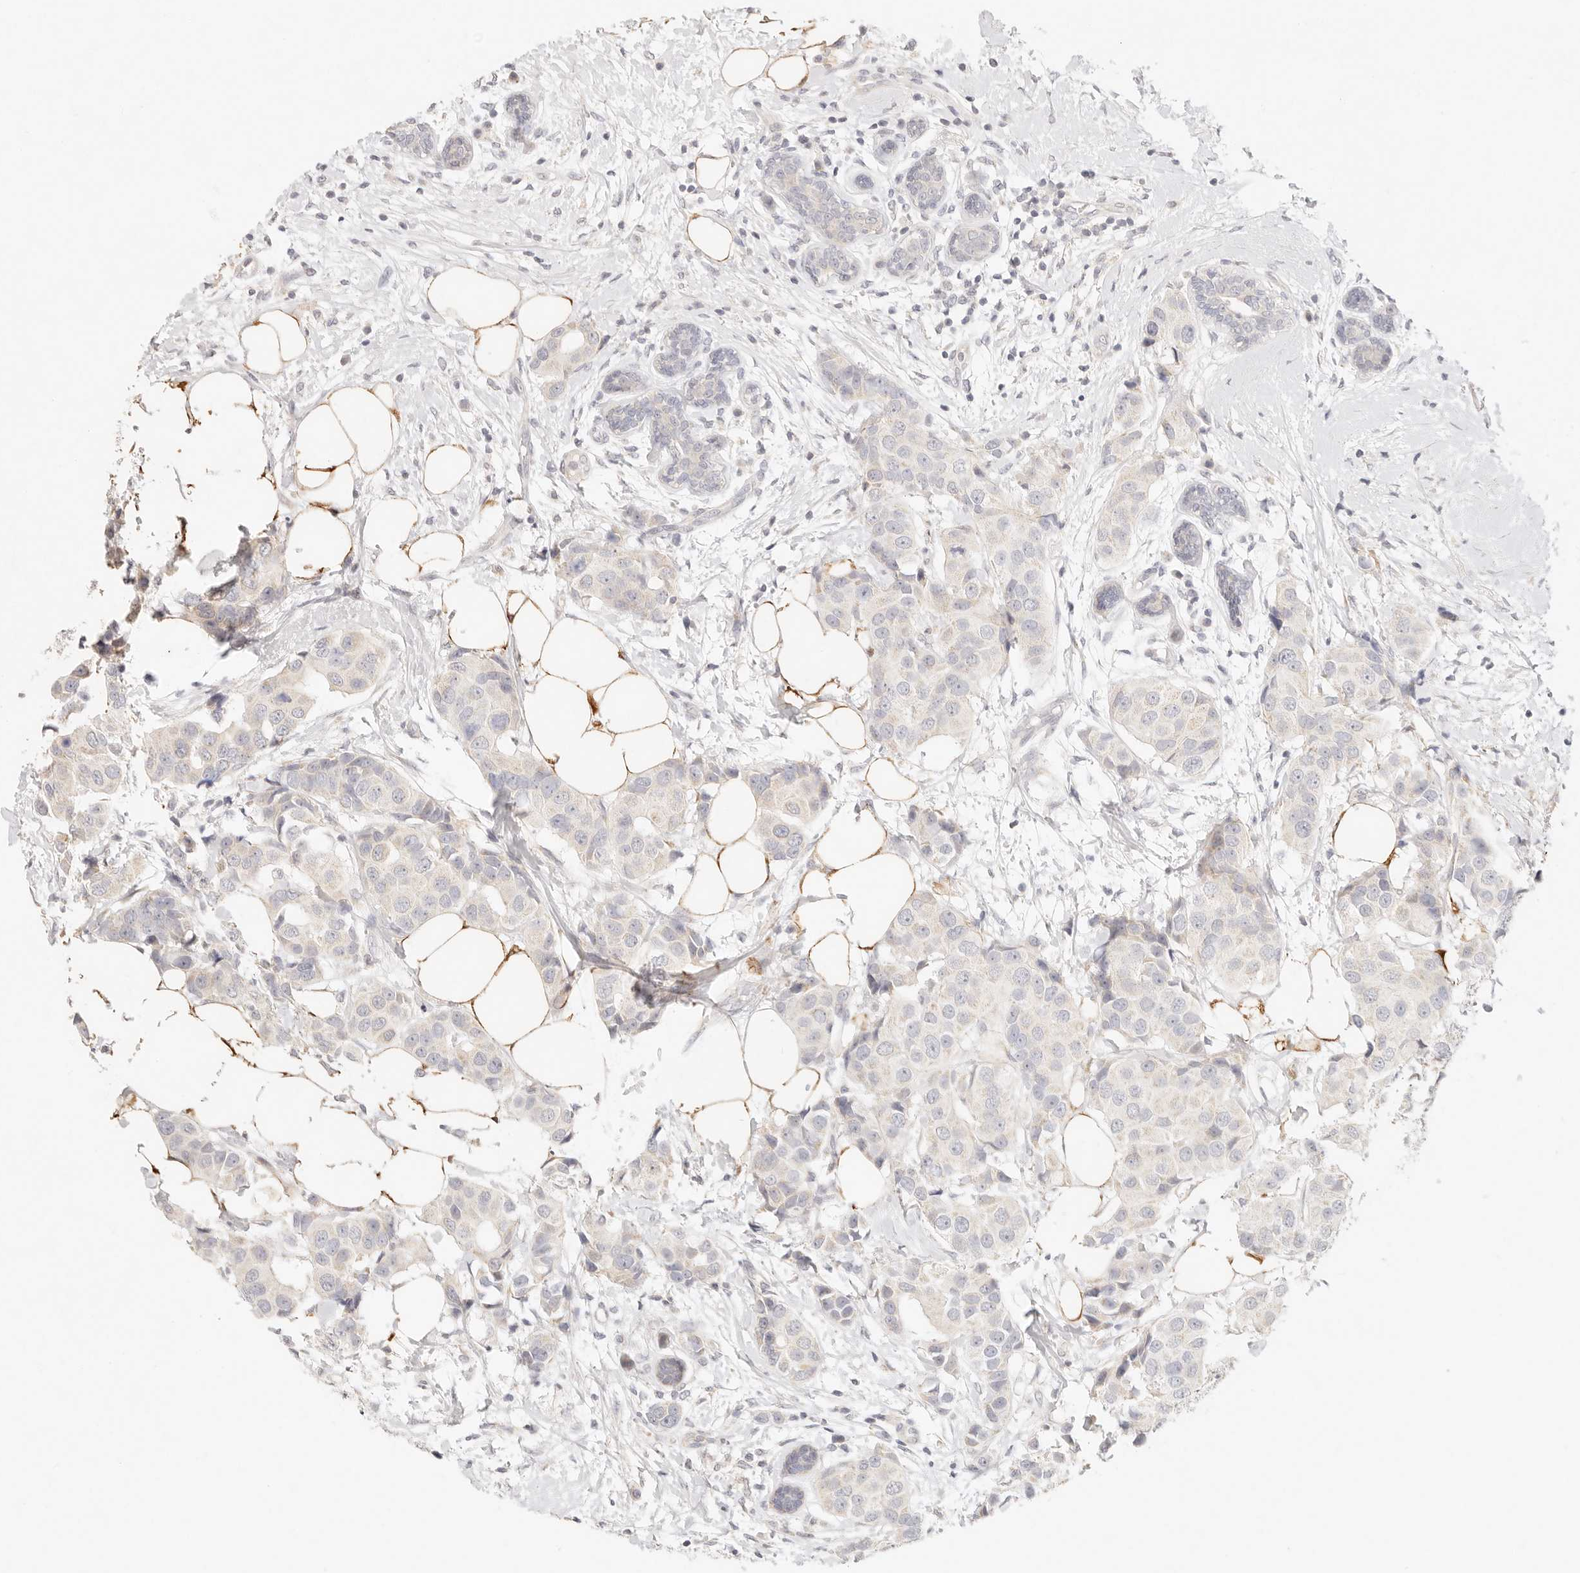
{"staining": {"intensity": "negative", "quantity": "none", "location": "none"}, "tissue": "breast cancer", "cell_type": "Tumor cells", "image_type": "cancer", "snomed": [{"axis": "morphology", "description": "Normal tissue, NOS"}, {"axis": "morphology", "description": "Duct carcinoma"}, {"axis": "topography", "description": "Breast"}], "caption": "Human invasive ductal carcinoma (breast) stained for a protein using IHC exhibits no expression in tumor cells.", "gene": "GPR156", "patient": {"sex": "female", "age": 39}}